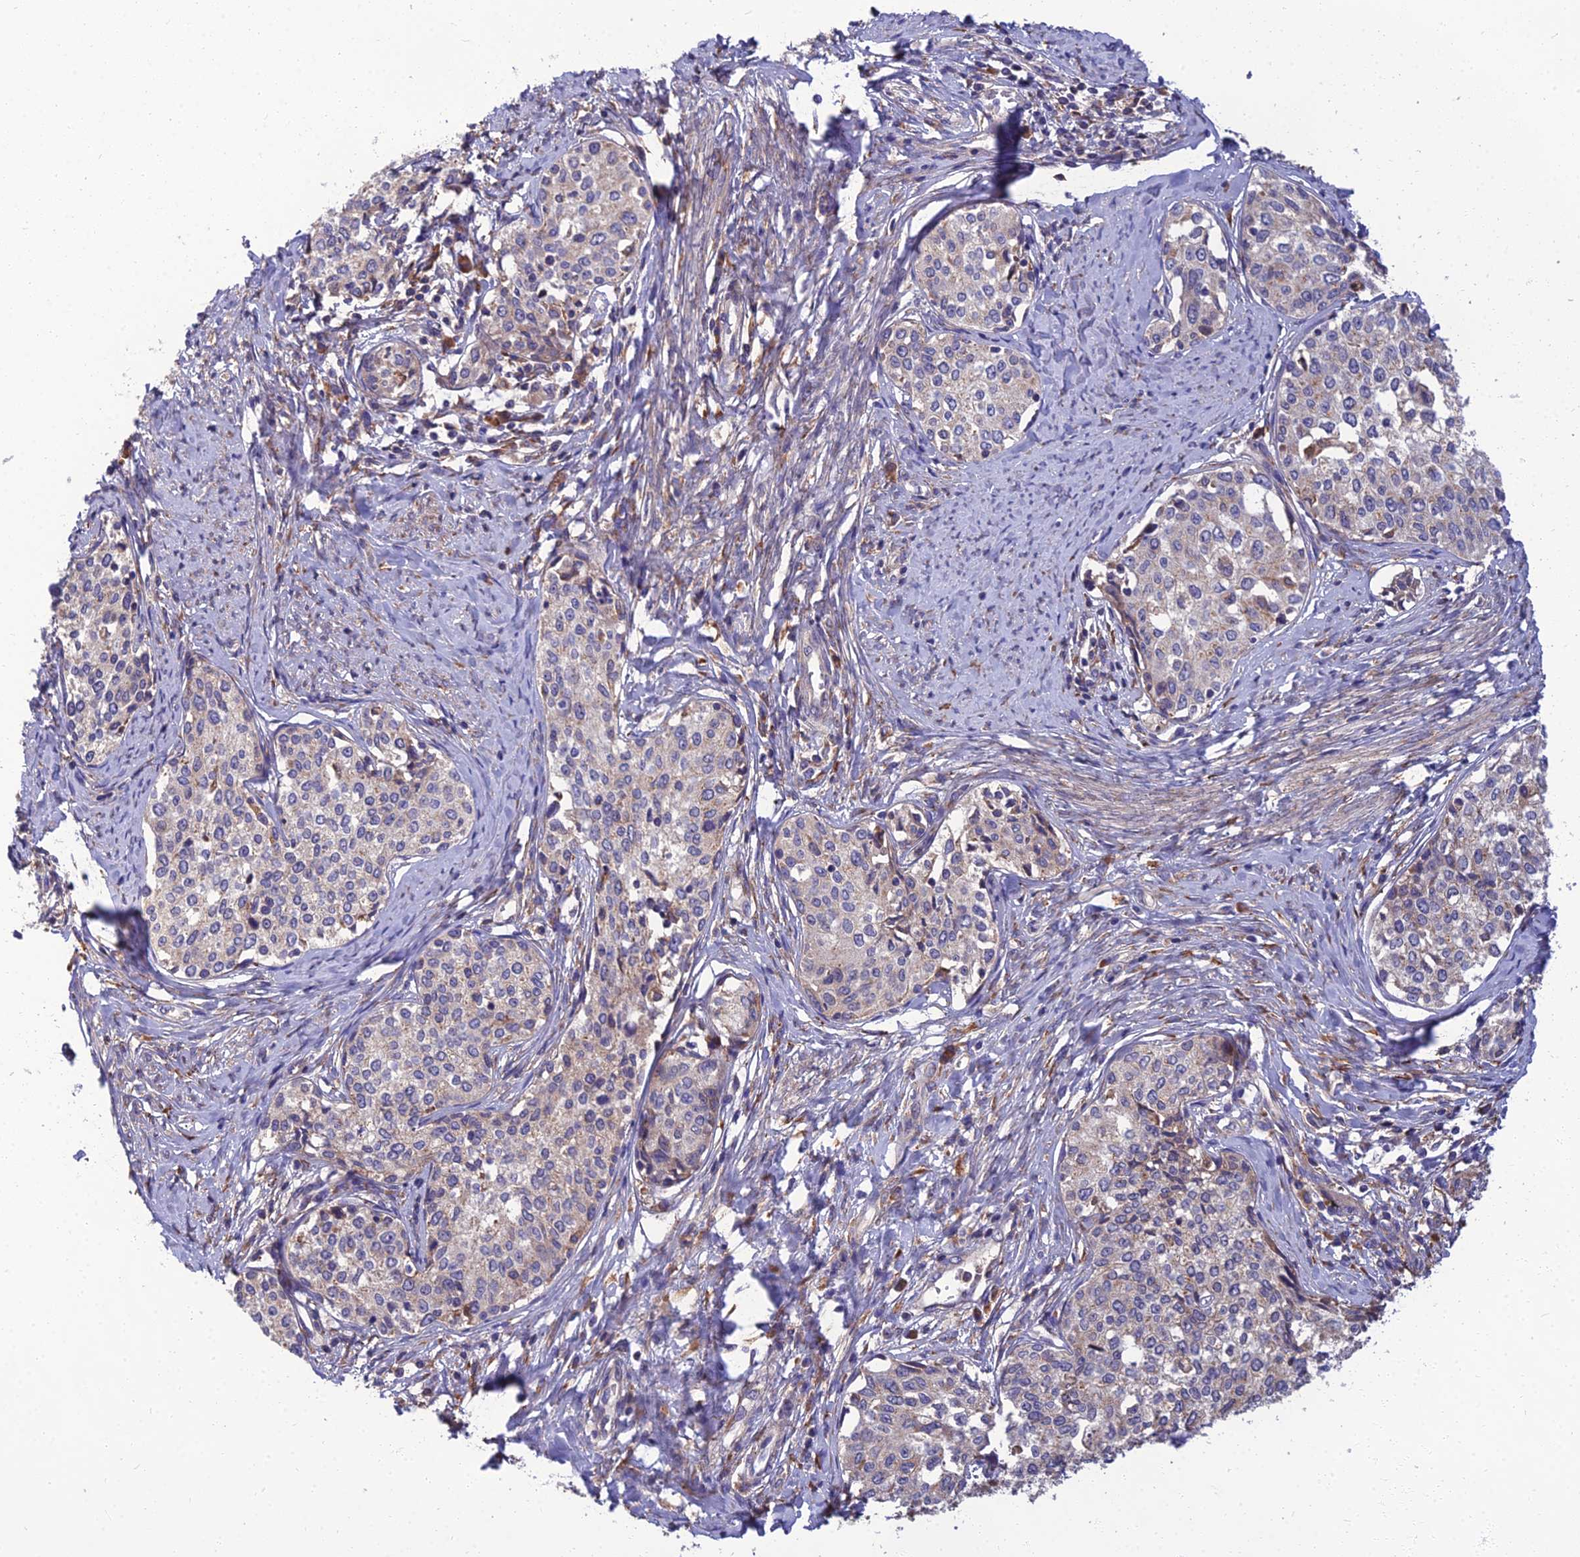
{"staining": {"intensity": "weak", "quantity": "25%-75%", "location": "cytoplasmic/membranous"}, "tissue": "cervical cancer", "cell_type": "Tumor cells", "image_type": "cancer", "snomed": [{"axis": "morphology", "description": "Squamous cell carcinoma, NOS"}, {"axis": "morphology", "description": "Adenocarcinoma, NOS"}, {"axis": "topography", "description": "Cervix"}], "caption": "Immunohistochemistry micrograph of neoplastic tissue: squamous cell carcinoma (cervical) stained using immunohistochemistry reveals low levels of weak protein expression localized specifically in the cytoplasmic/membranous of tumor cells, appearing as a cytoplasmic/membranous brown color.", "gene": "UMAD1", "patient": {"sex": "female", "age": 52}}